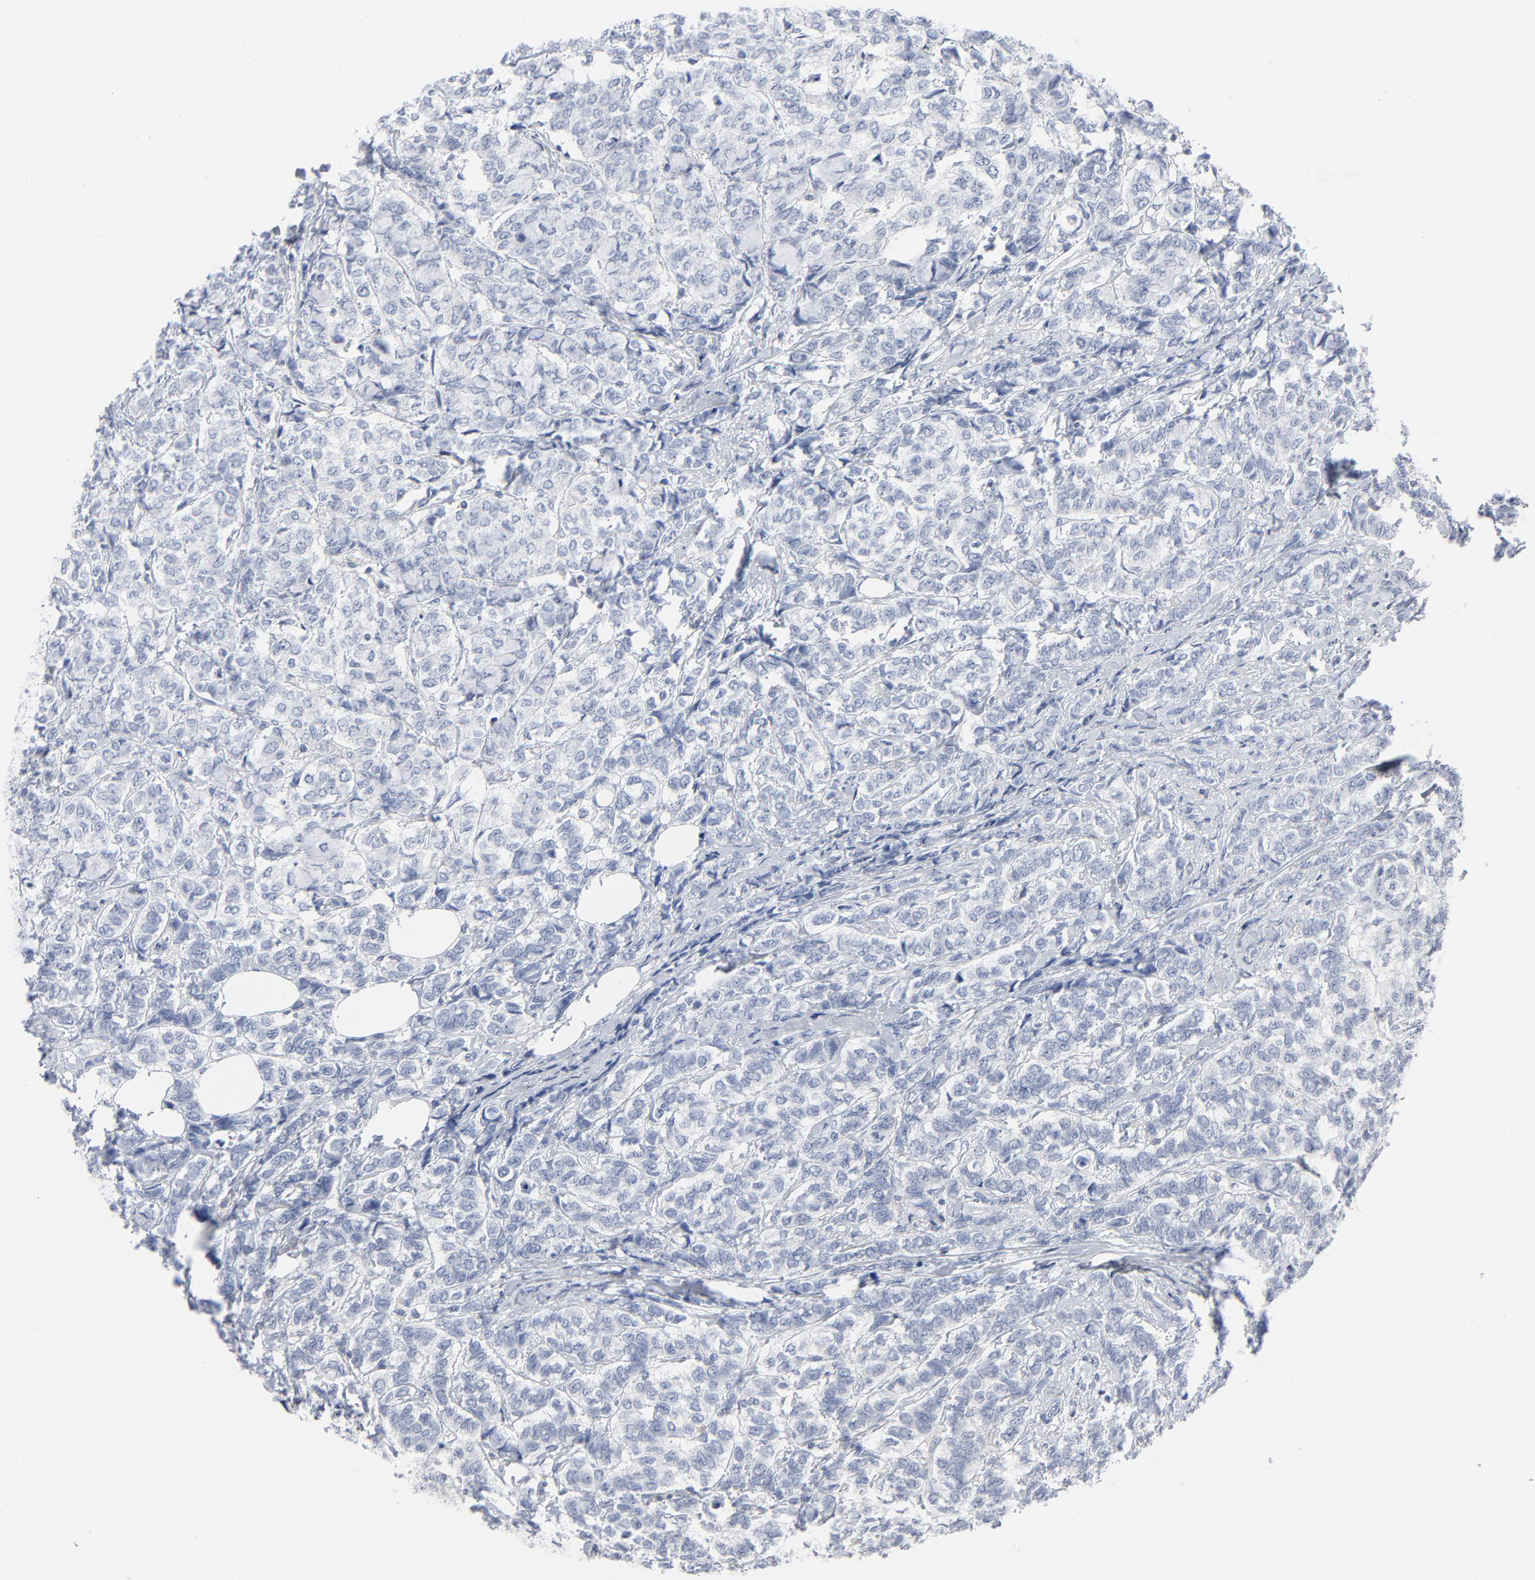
{"staining": {"intensity": "negative", "quantity": "none", "location": "none"}, "tissue": "breast cancer", "cell_type": "Tumor cells", "image_type": "cancer", "snomed": [{"axis": "morphology", "description": "Lobular carcinoma"}, {"axis": "topography", "description": "Breast"}], "caption": "A high-resolution histopathology image shows immunohistochemistry staining of breast lobular carcinoma, which displays no significant positivity in tumor cells.", "gene": "PTK2B", "patient": {"sex": "female", "age": 60}}